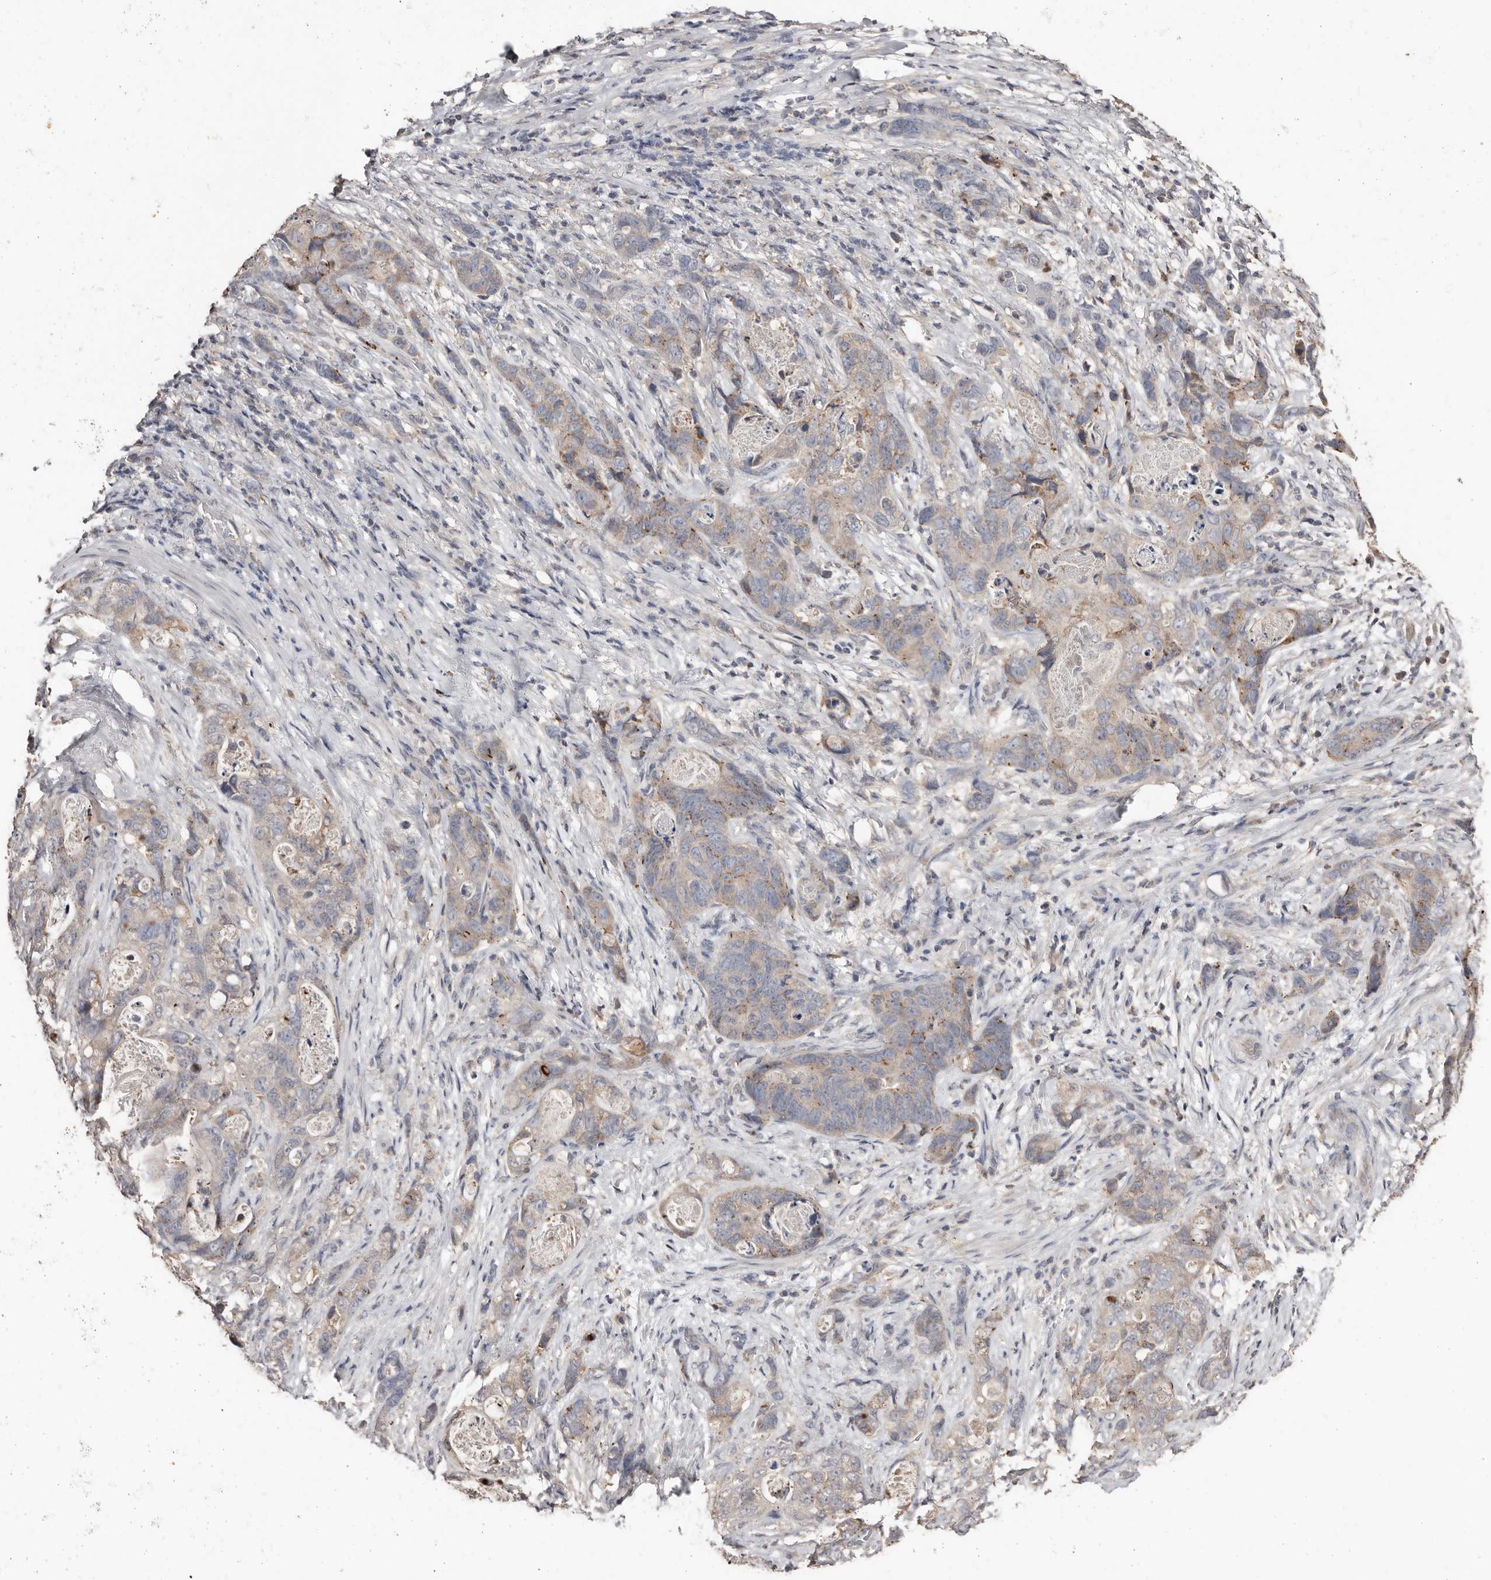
{"staining": {"intensity": "weak", "quantity": "25%-75%", "location": "cytoplasmic/membranous"}, "tissue": "stomach cancer", "cell_type": "Tumor cells", "image_type": "cancer", "snomed": [{"axis": "morphology", "description": "Normal tissue, NOS"}, {"axis": "morphology", "description": "Adenocarcinoma, NOS"}, {"axis": "topography", "description": "Stomach"}], "caption": "Immunohistochemistry (IHC) micrograph of neoplastic tissue: stomach adenocarcinoma stained using immunohistochemistry exhibits low levels of weak protein expression localized specifically in the cytoplasmic/membranous of tumor cells, appearing as a cytoplasmic/membranous brown color.", "gene": "SLC39A2", "patient": {"sex": "female", "age": 89}}